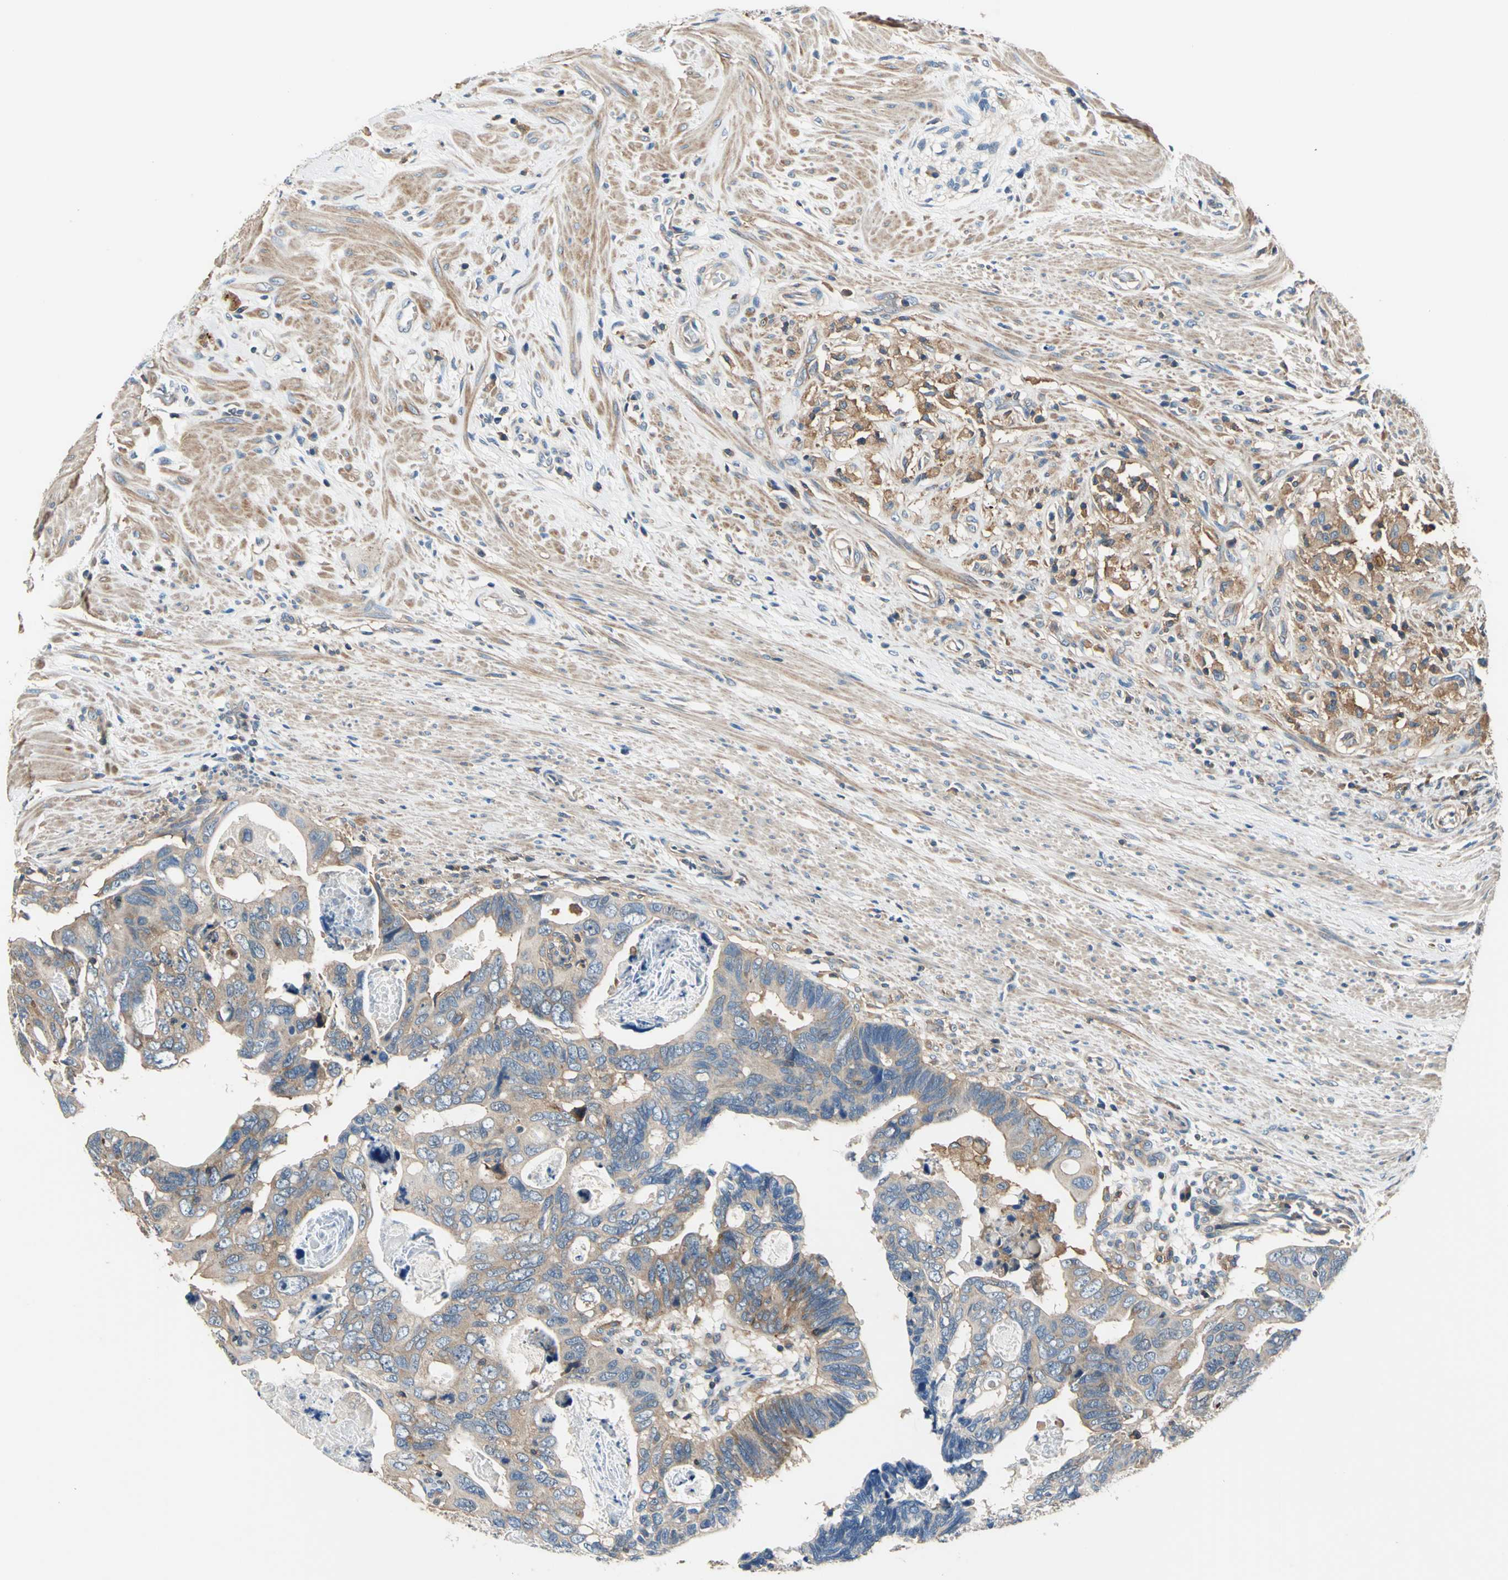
{"staining": {"intensity": "weak", "quantity": ">75%", "location": "cytoplasmic/membranous"}, "tissue": "colorectal cancer", "cell_type": "Tumor cells", "image_type": "cancer", "snomed": [{"axis": "morphology", "description": "Adenocarcinoma, NOS"}, {"axis": "topography", "description": "Rectum"}], "caption": "Colorectal adenocarcinoma tissue displays weak cytoplasmic/membranous staining in approximately >75% of tumor cells, visualized by immunohistochemistry.", "gene": "DDX3Y", "patient": {"sex": "male", "age": 53}}